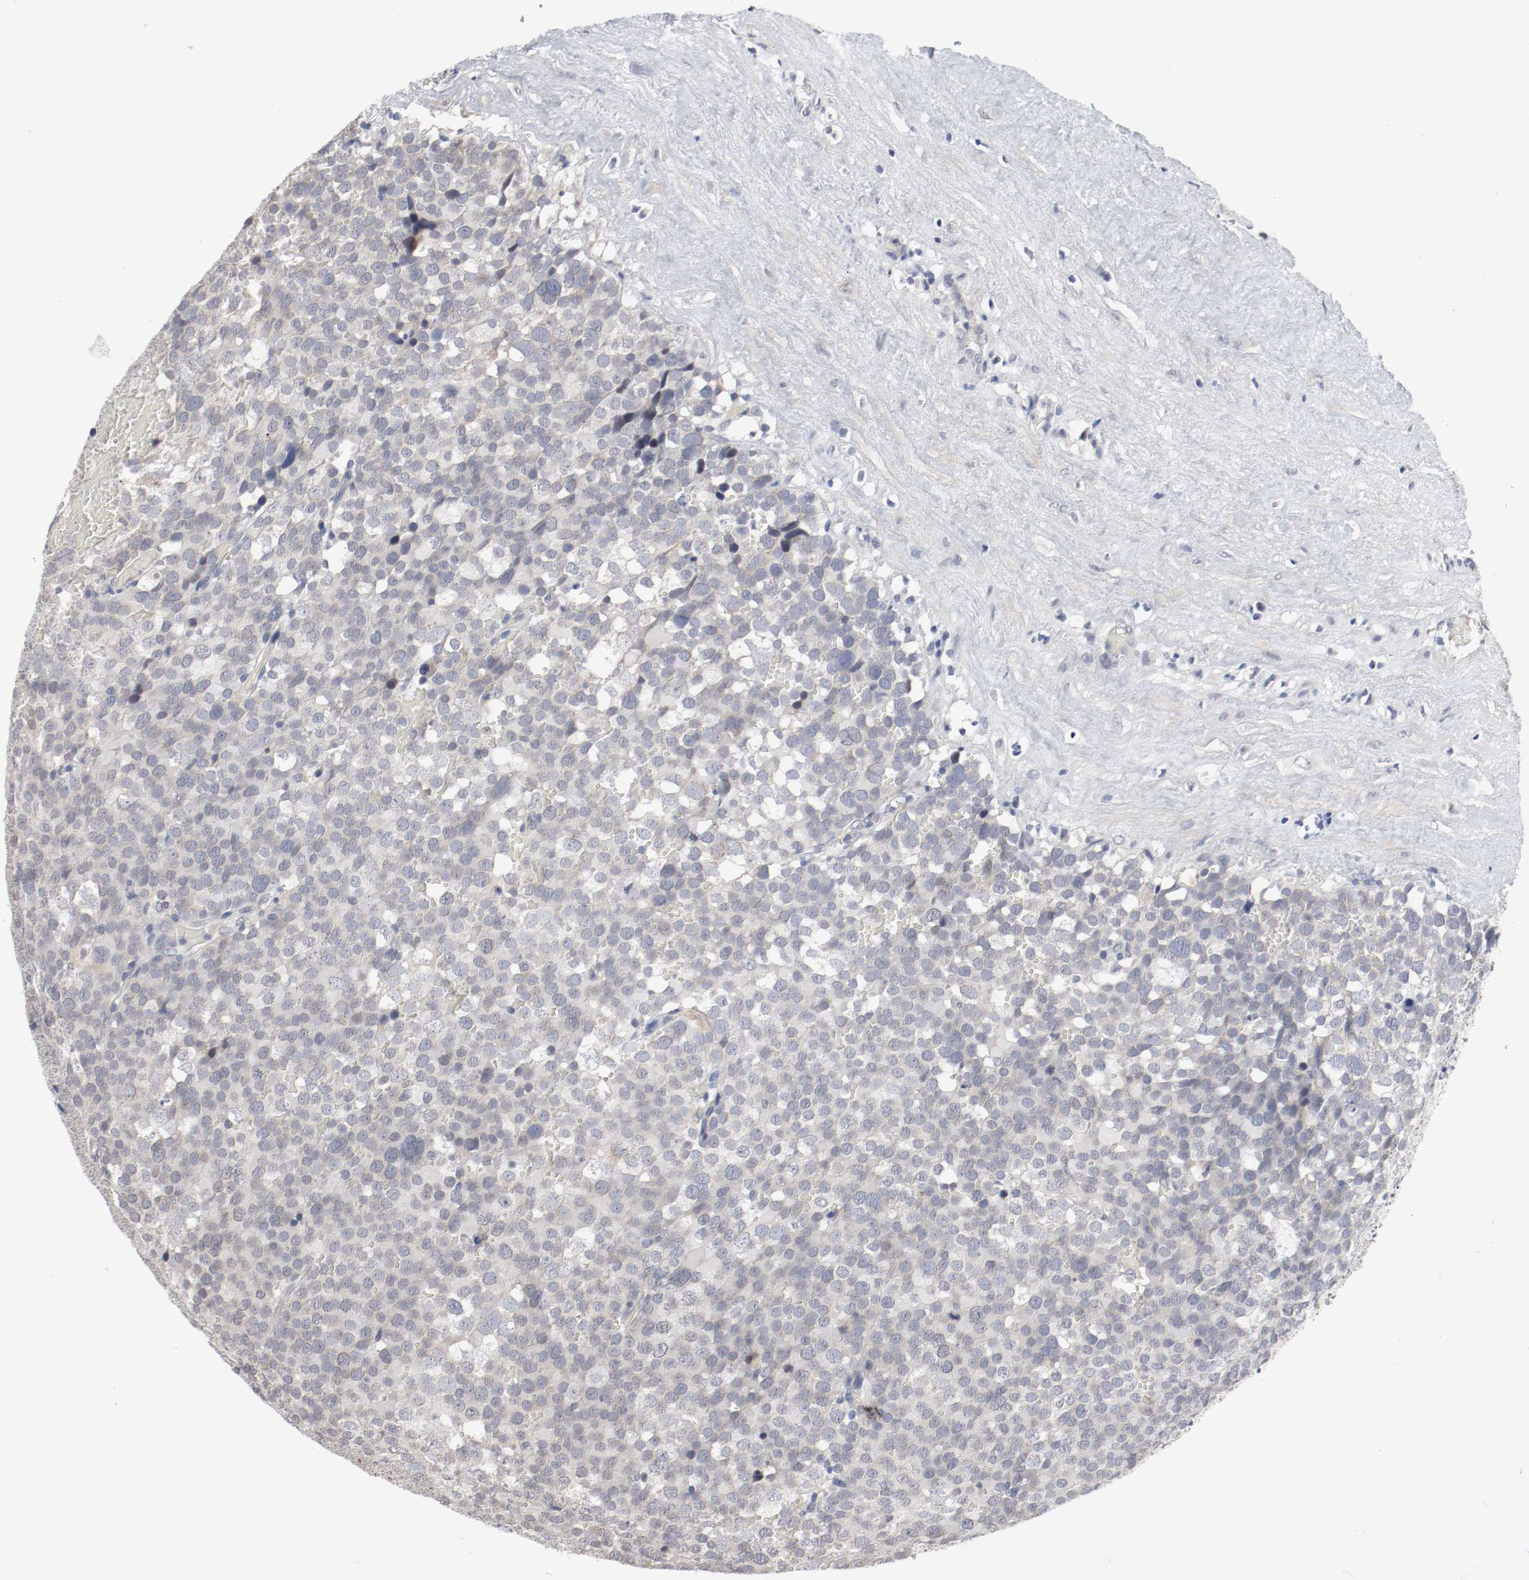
{"staining": {"intensity": "negative", "quantity": "none", "location": "none"}, "tissue": "testis cancer", "cell_type": "Tumor cells", "image_type": "cancer", "snomed": [{"axis": "morphology", "description": "Seminoma, NOS"}, {"axis": "topography", "description": "Testis"}], "caption": "High magnification brightfield microscopy of testis cancer stained with DAB (3,3'-diaminobenzidine) (brown) and counterstained with hematoxylin (blue): tumor cells show no significant expression.", "gene": "CEBPE", "patient": {"sex": "male", "age": 71}}